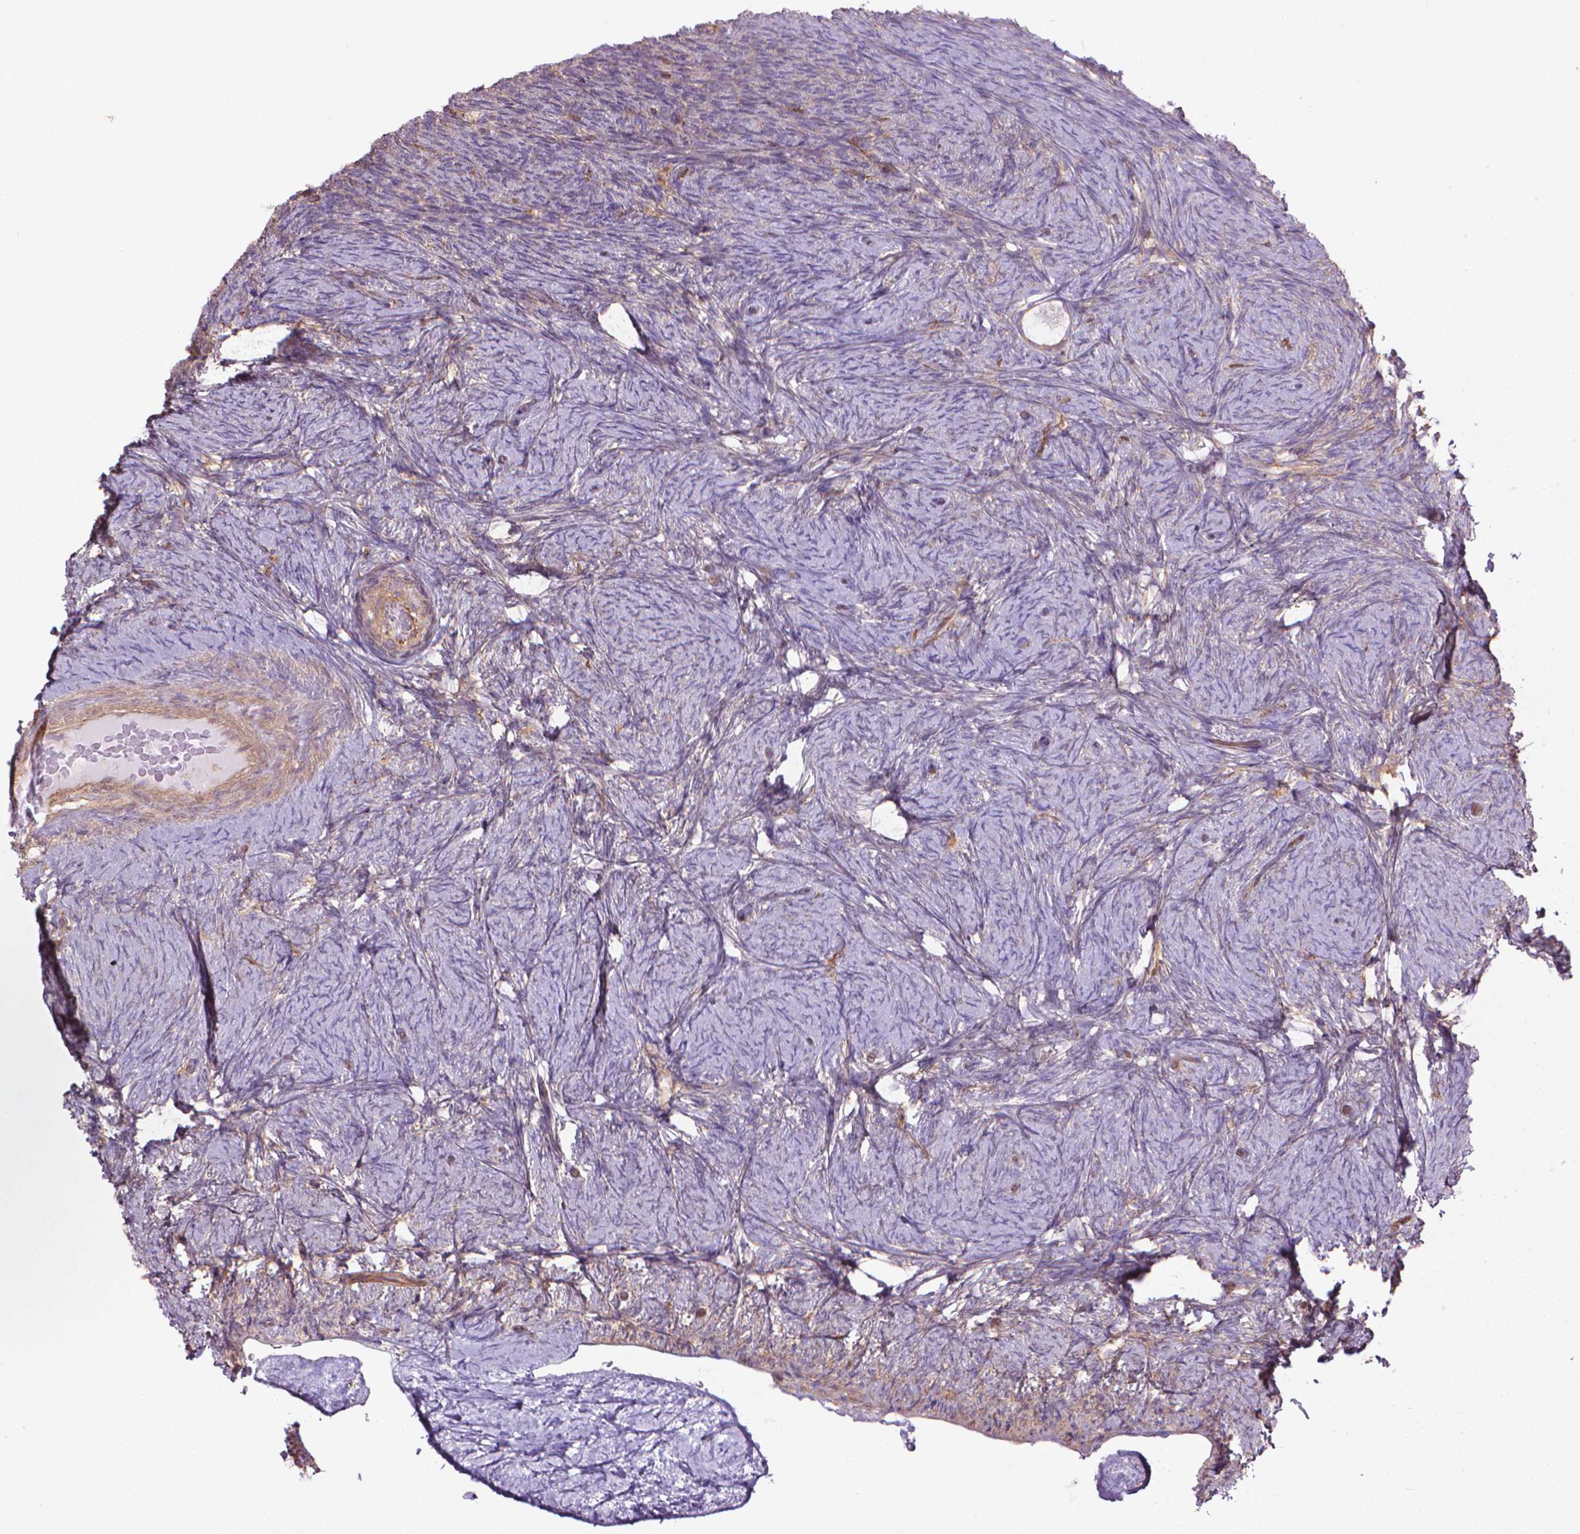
{"staining": {"intensity": "negative", "quantity": "none", "location": "none"}, "tissue": "ovary", "cell_type": "Follicle cells", "image_type": "normal", "snomed": [{"axis": "morphology", "description": "Normal tissue, NOS"}, {"axis": "topography", "description": "Ovary"}], "caption": "High magnification brightfield microscopy of benign ovary stained with DAB (3,3'-diaminobenzidine) (brown) and counterstained with hematoxylin (blue): follicle cells show no significant expression.", "gene": "CORO1B", "patient": {"sex": "female", "age": 34}}